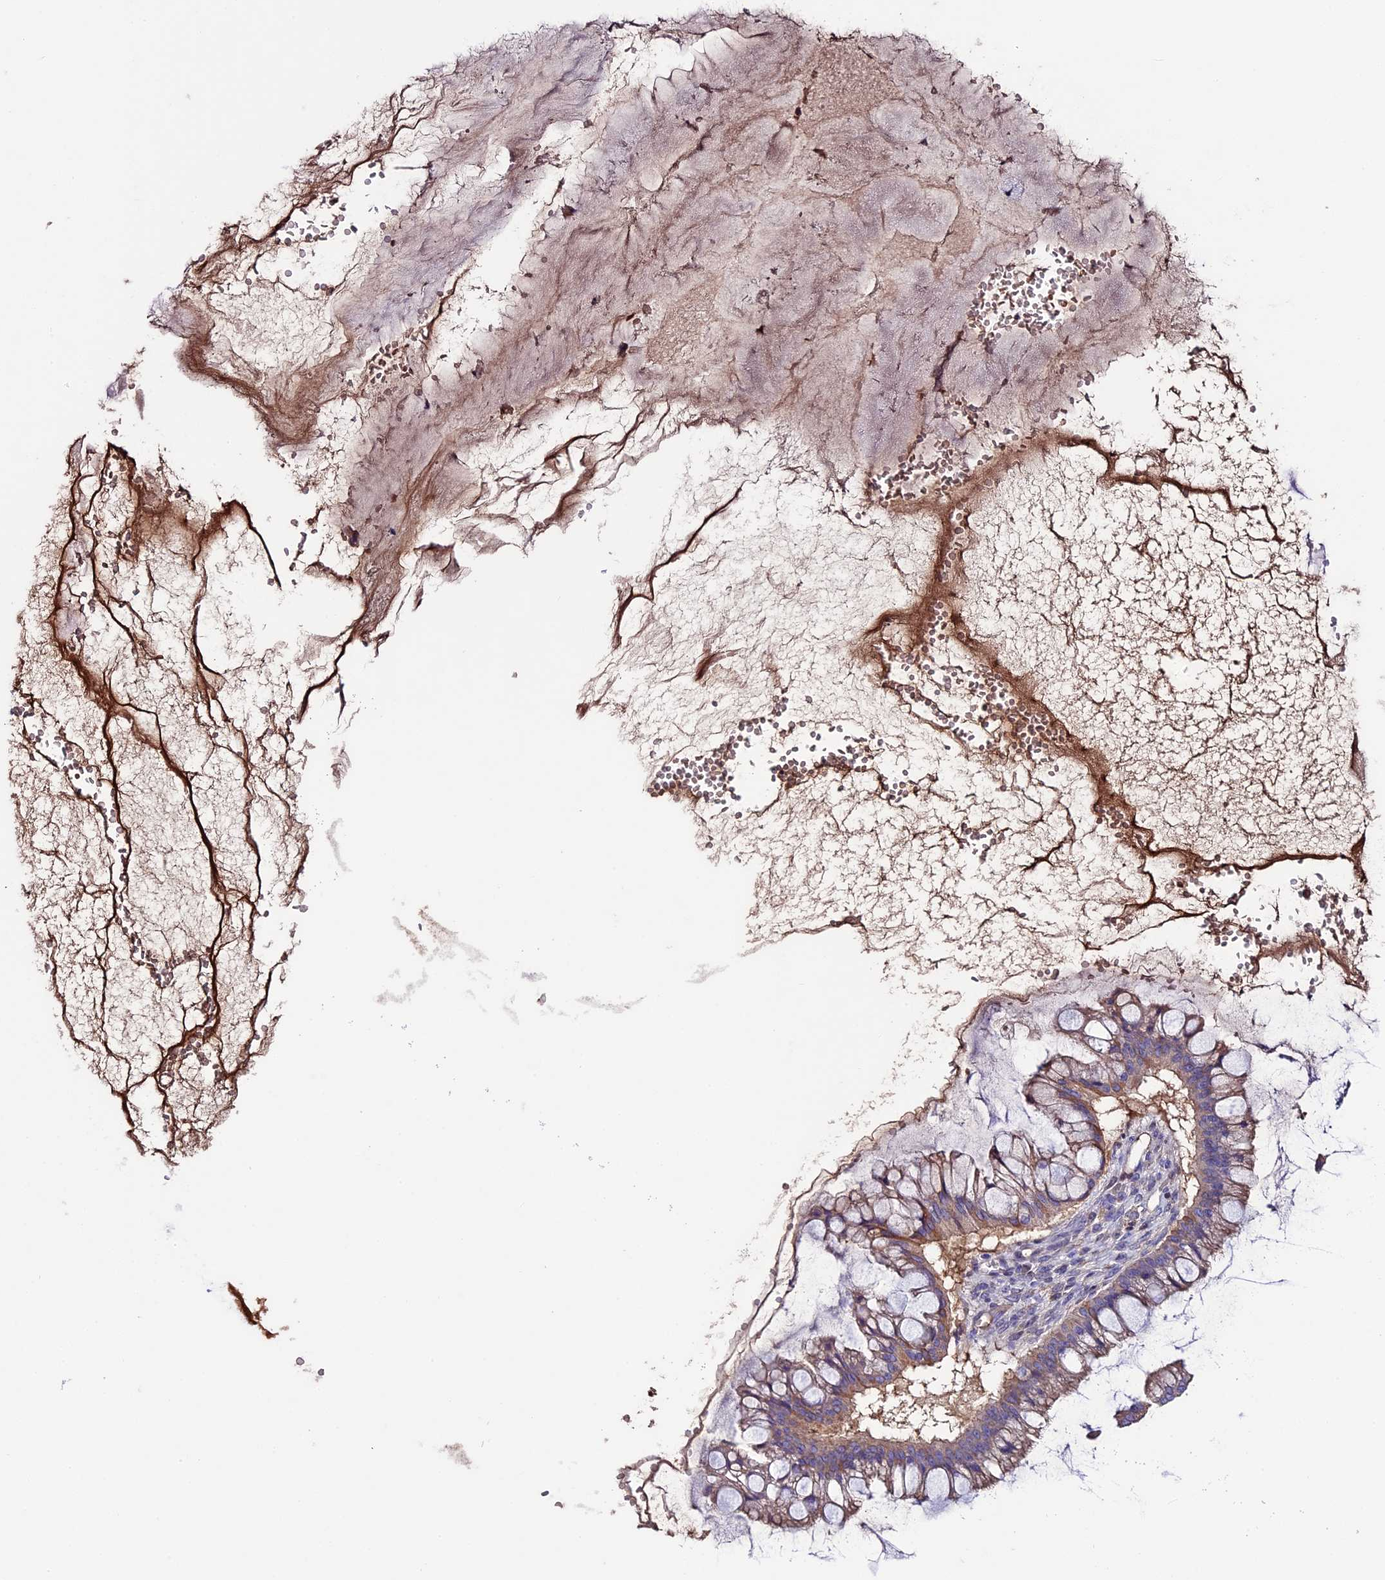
{"staining": {"intensity": "weak", "quantity": "<25%", "location": "cytoplasmic/membranous"}, "tissue": "ovarian cancer", "cell_type": "Tumor cells", "image_type": "cancer", "snomed": [{"axis": "morphology", "description": "Cystadenocarcinoma, mucinous, NOS"}, {"axis": "topography", "description": "Ovary"}], "caption": "Immunohistochemistry histopathology image of human mucinous cystadenocarcinoma (ovarian) stained for a protein (brown), which reveals no positivity in tumor cells.", "gene": "TCP11L2", "patient": {"sex": "female", "age": 73}}